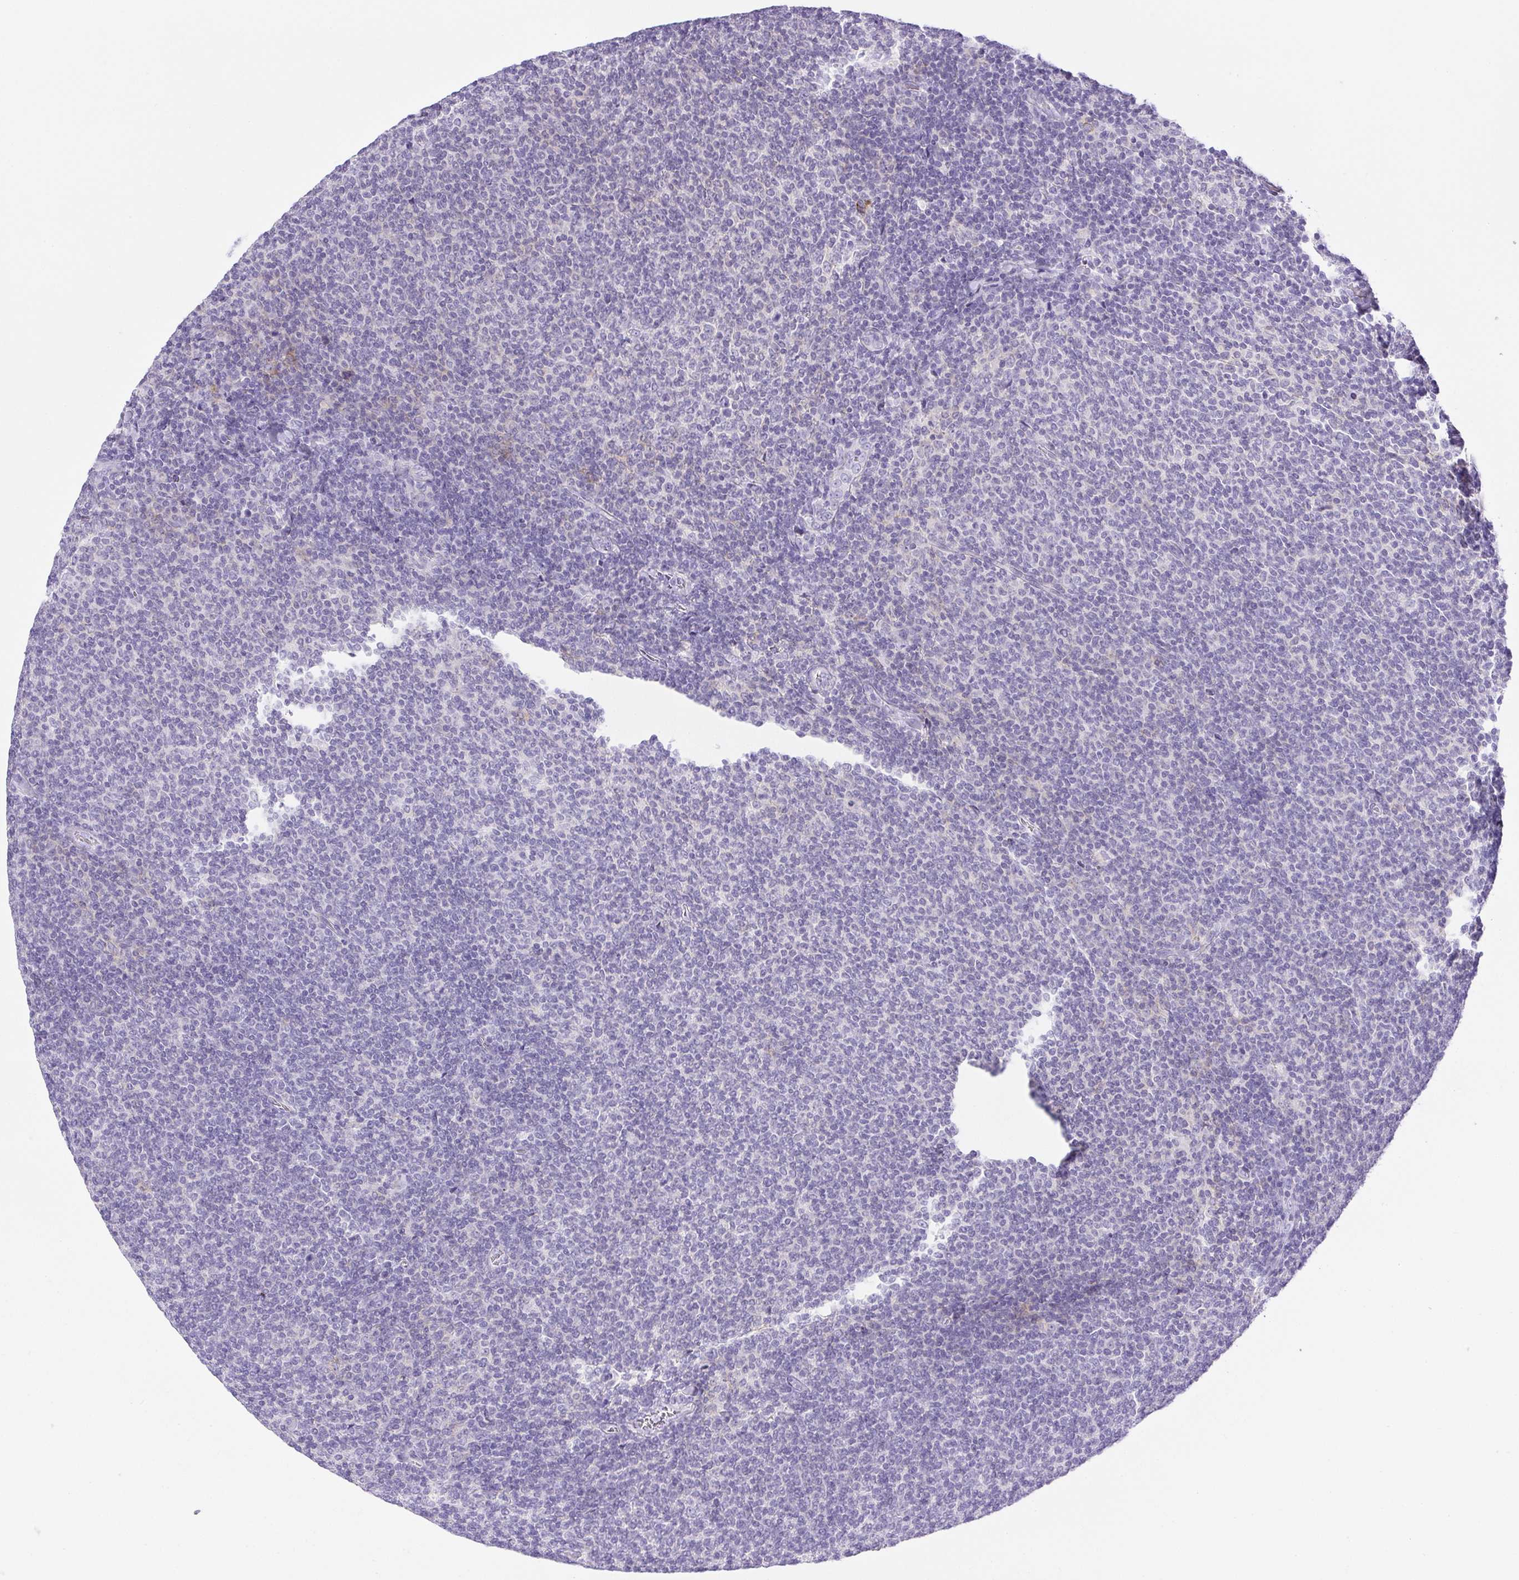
{"staining": {"intensity": "negative", "quantity": "none", "location": "none"}, "tissue": "lymphoma", "cell_type": "Tumor cells", "image_type": "cancer", "snomed": [{"axis": "morphology", "description": "Malignant lymphoma, non-Hodgkin's type, Low grade"}, {"axis": "topography", "description": "Lymph node"}], "caption": "DAB immunohistochemical staining of lymphoma displays no significant expression in tumor cells.", "gene": "HLA-G", "patient": {"sex": "male", "age": 52}}